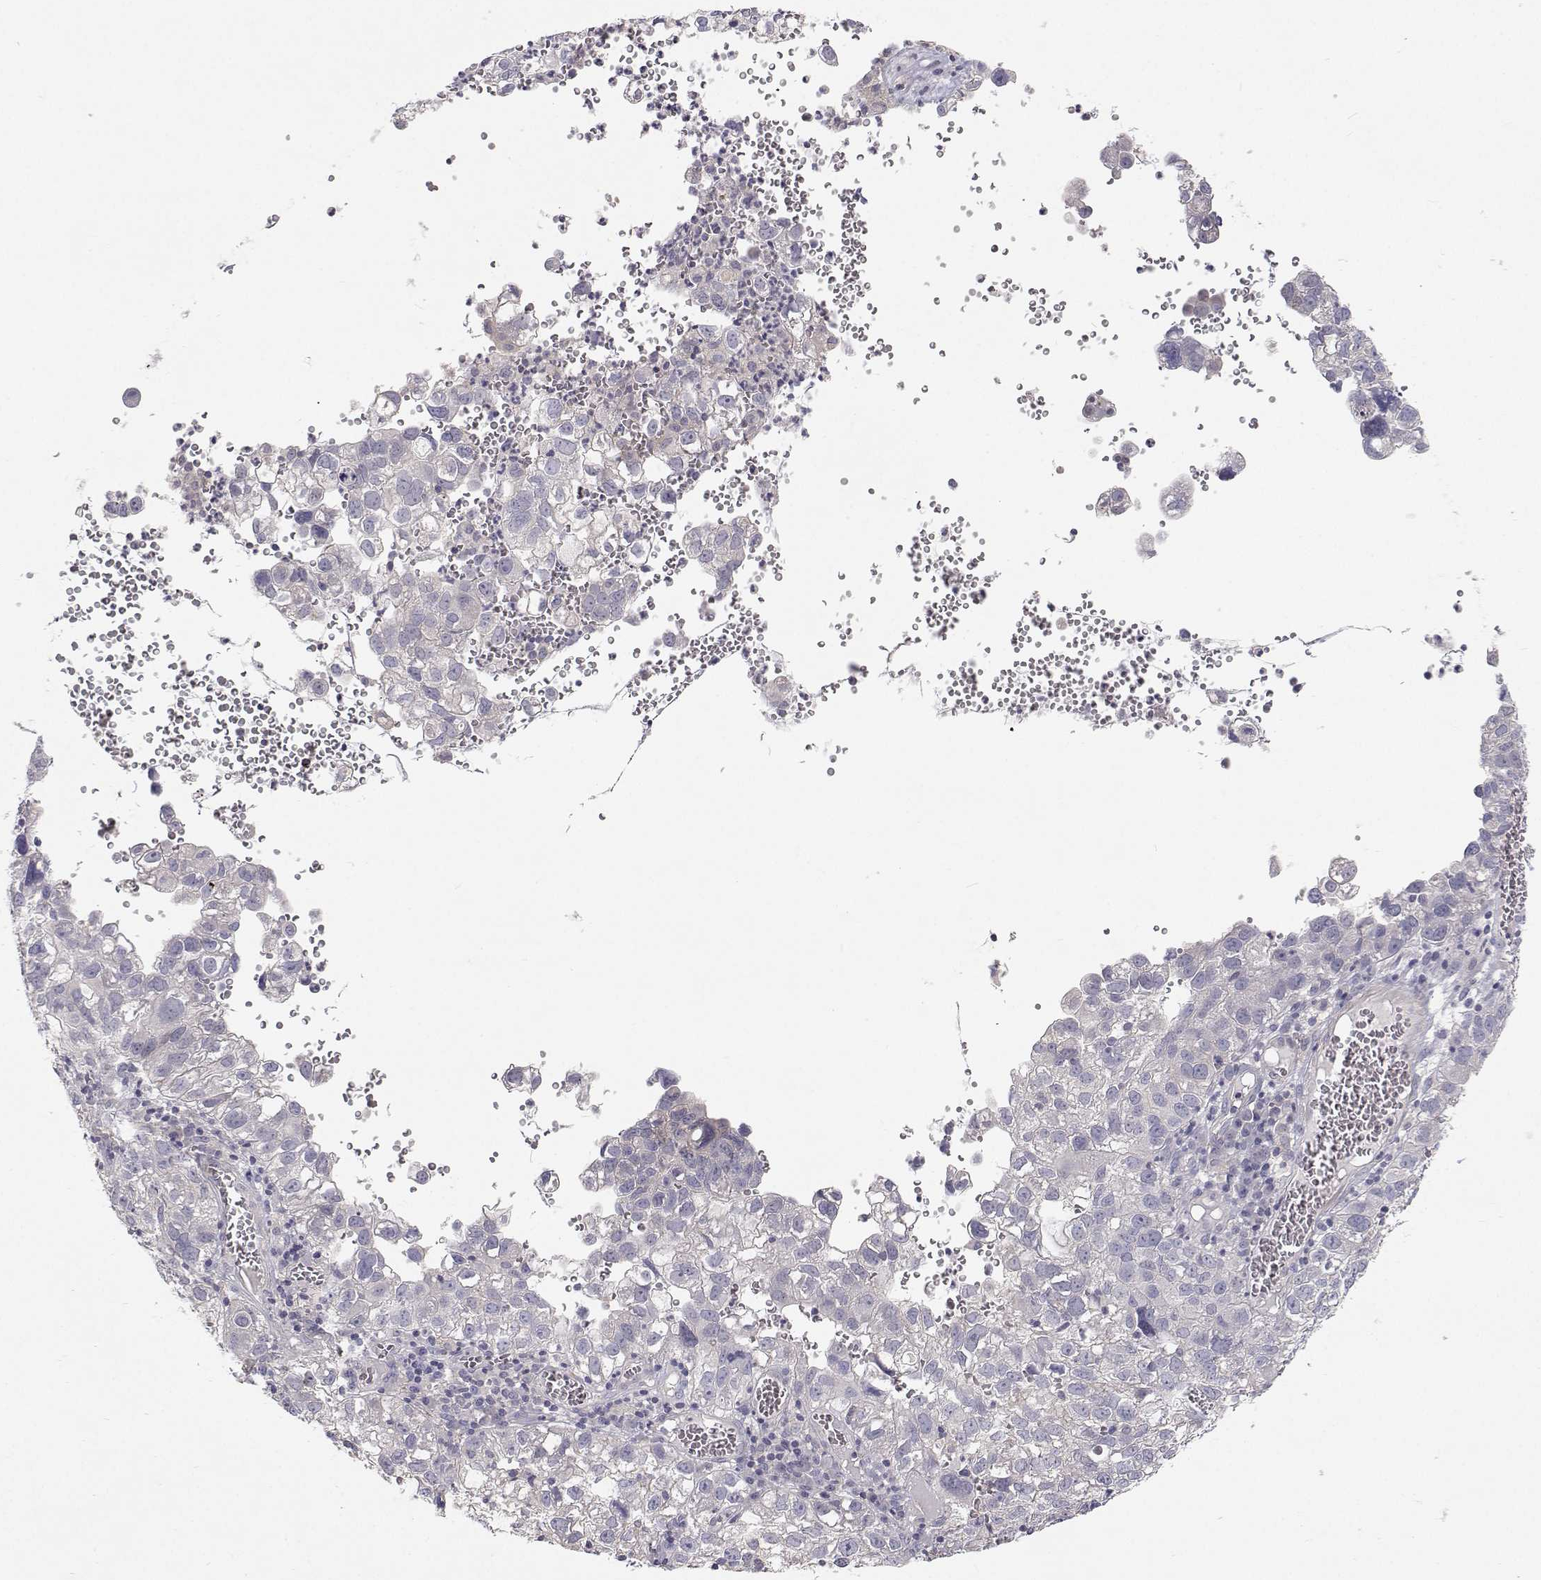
{"staining": {"intensity": "negative", "quantity": "none", "location": "none"}, "tissue": "cervical cancer", "cell_type": "Tumor cells", "image_type": "cancer", "snomed": [{"axis": "morphology", "description": "Squamous cell carcinoma, NOS"}, {"axis": "topography", "description": "Cervix"}], "caption": "Immunohistochemistry histopathology image of neoplastic tissue: human cervical squamous cell carcinoma stained with DAB shows no significant protein staining in tumor cells.", "gene": "MYPN", "patient": {"sex": "female", "age": 55}}